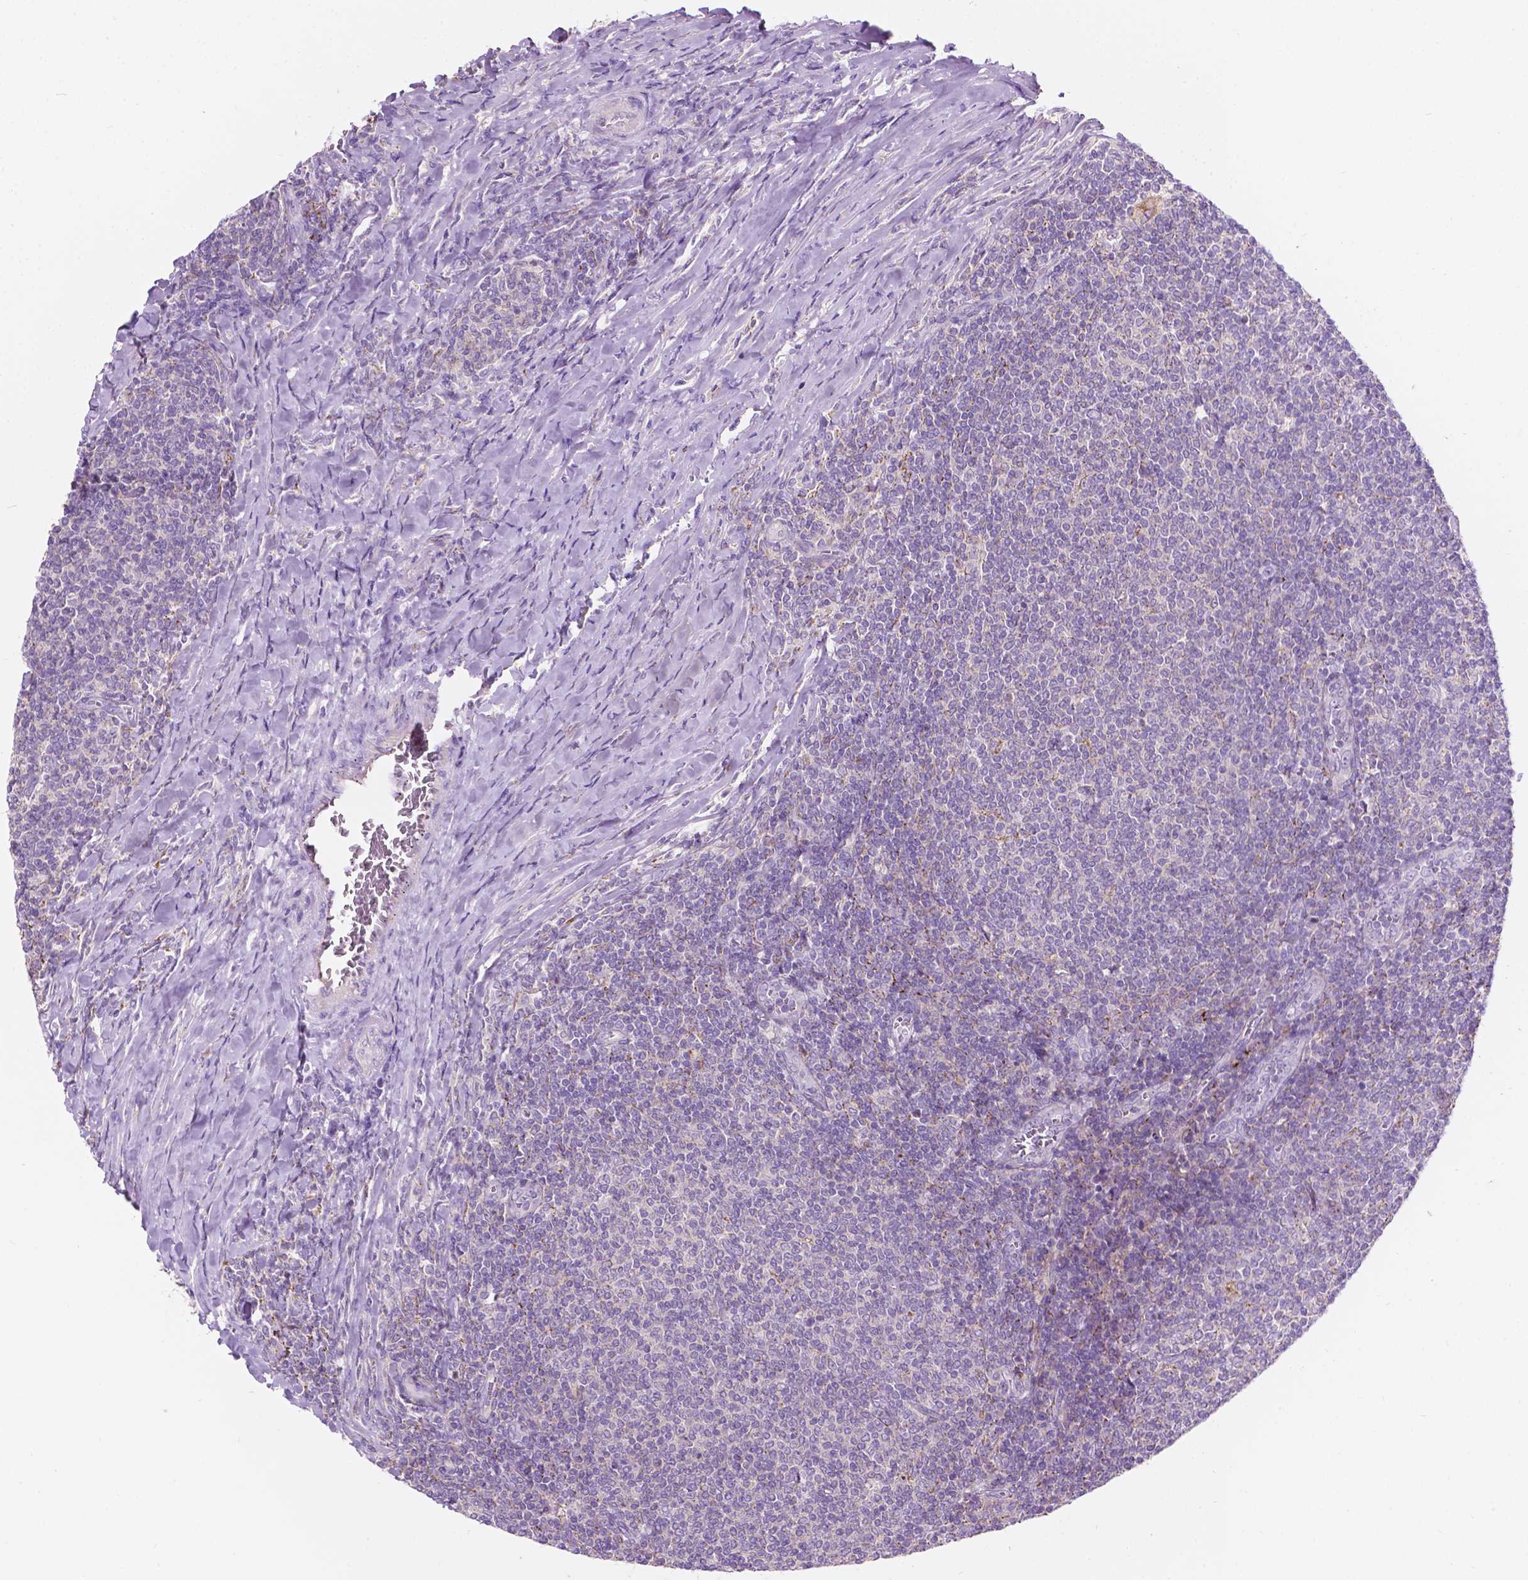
{"staining": {"intensity": "negative", "quantity": "none", "location": "none"}, "tissue": "lymphoma", "cell_type": "Tumor cells", "image_type": "cancer", "snomed": [{"axis": "morphology", "description": "Malignant lymphoma, non-Hodgkin's type, Low grade"}, {"axis": "topography", "description": "Lymph node"}], "caption": "IHC of malignant lymphoma, non-Hodgkin's type (low-grade) exhibits no staining in tumor cells.", "gene": "NOS1AP", "patient": {"sex": "male", "age": 52}}